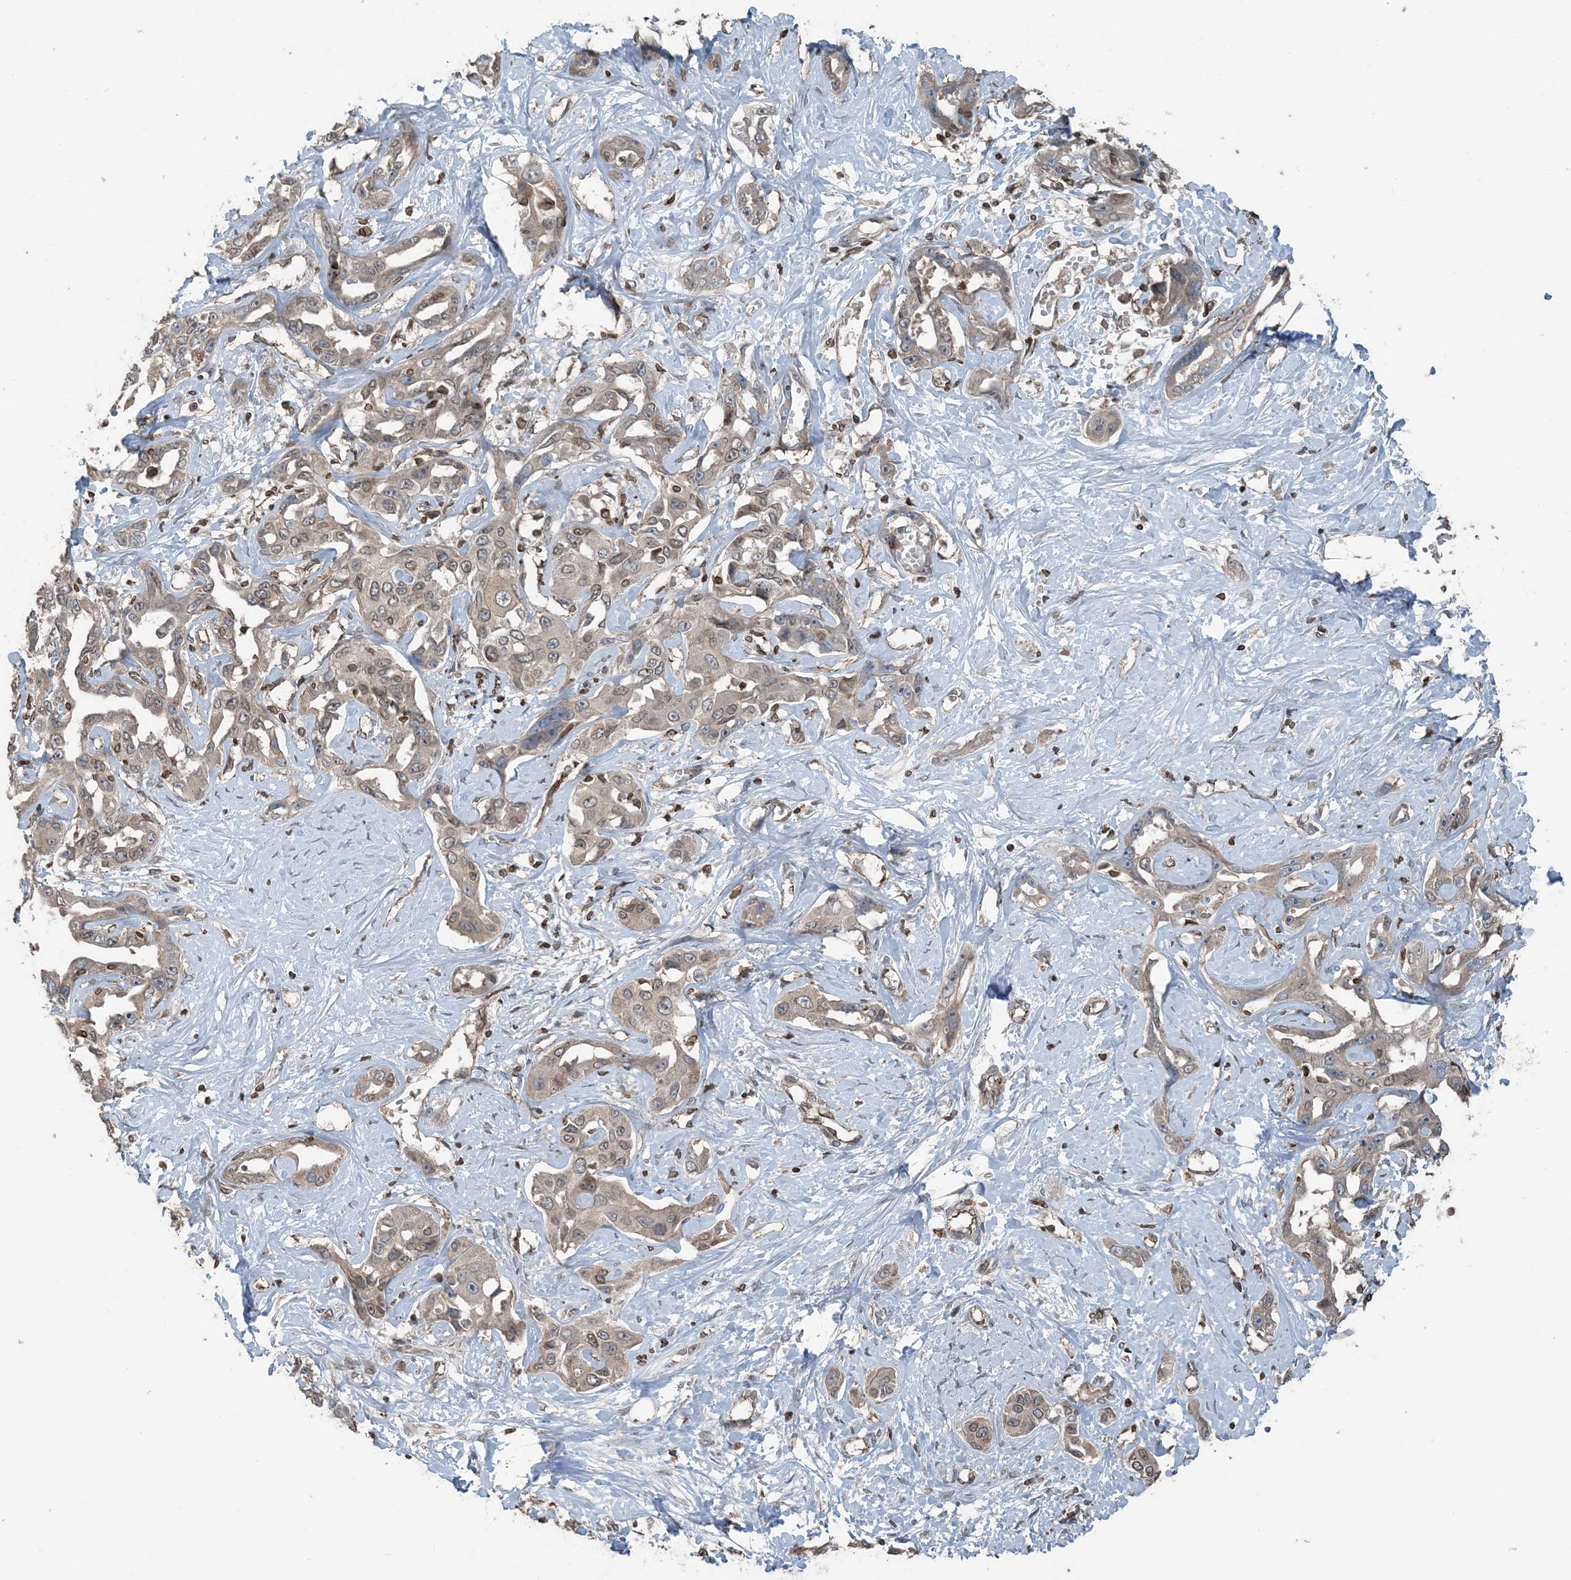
{"staining": {"intensity": "weak", "quantity": "25%-75%", "location": "cytoplasmic/membranous,nuclear"}, "tissue": "liver cancer", "cell_type": "Tumor cells", "image_type": "cancer", "snomed": [{"axis": "morphology", "description": "Cholangiocarcinoma"}, {"axis": "topography", "description": "Liver"}], "caption": "DAB (3,3'-diaminobenzidine) immunohistochemical staining of liver cholangiocarcinoma reveals weak cytoplasmic/membranous and nuclear protein expression in approximately 25%-75% of tumor cells. Immunohistochemistry stains the protein of interest in brown and the nuclei are stained blue.", "gene": "ZFAND2B", "patient": {"sex": "male", "age": 59}}